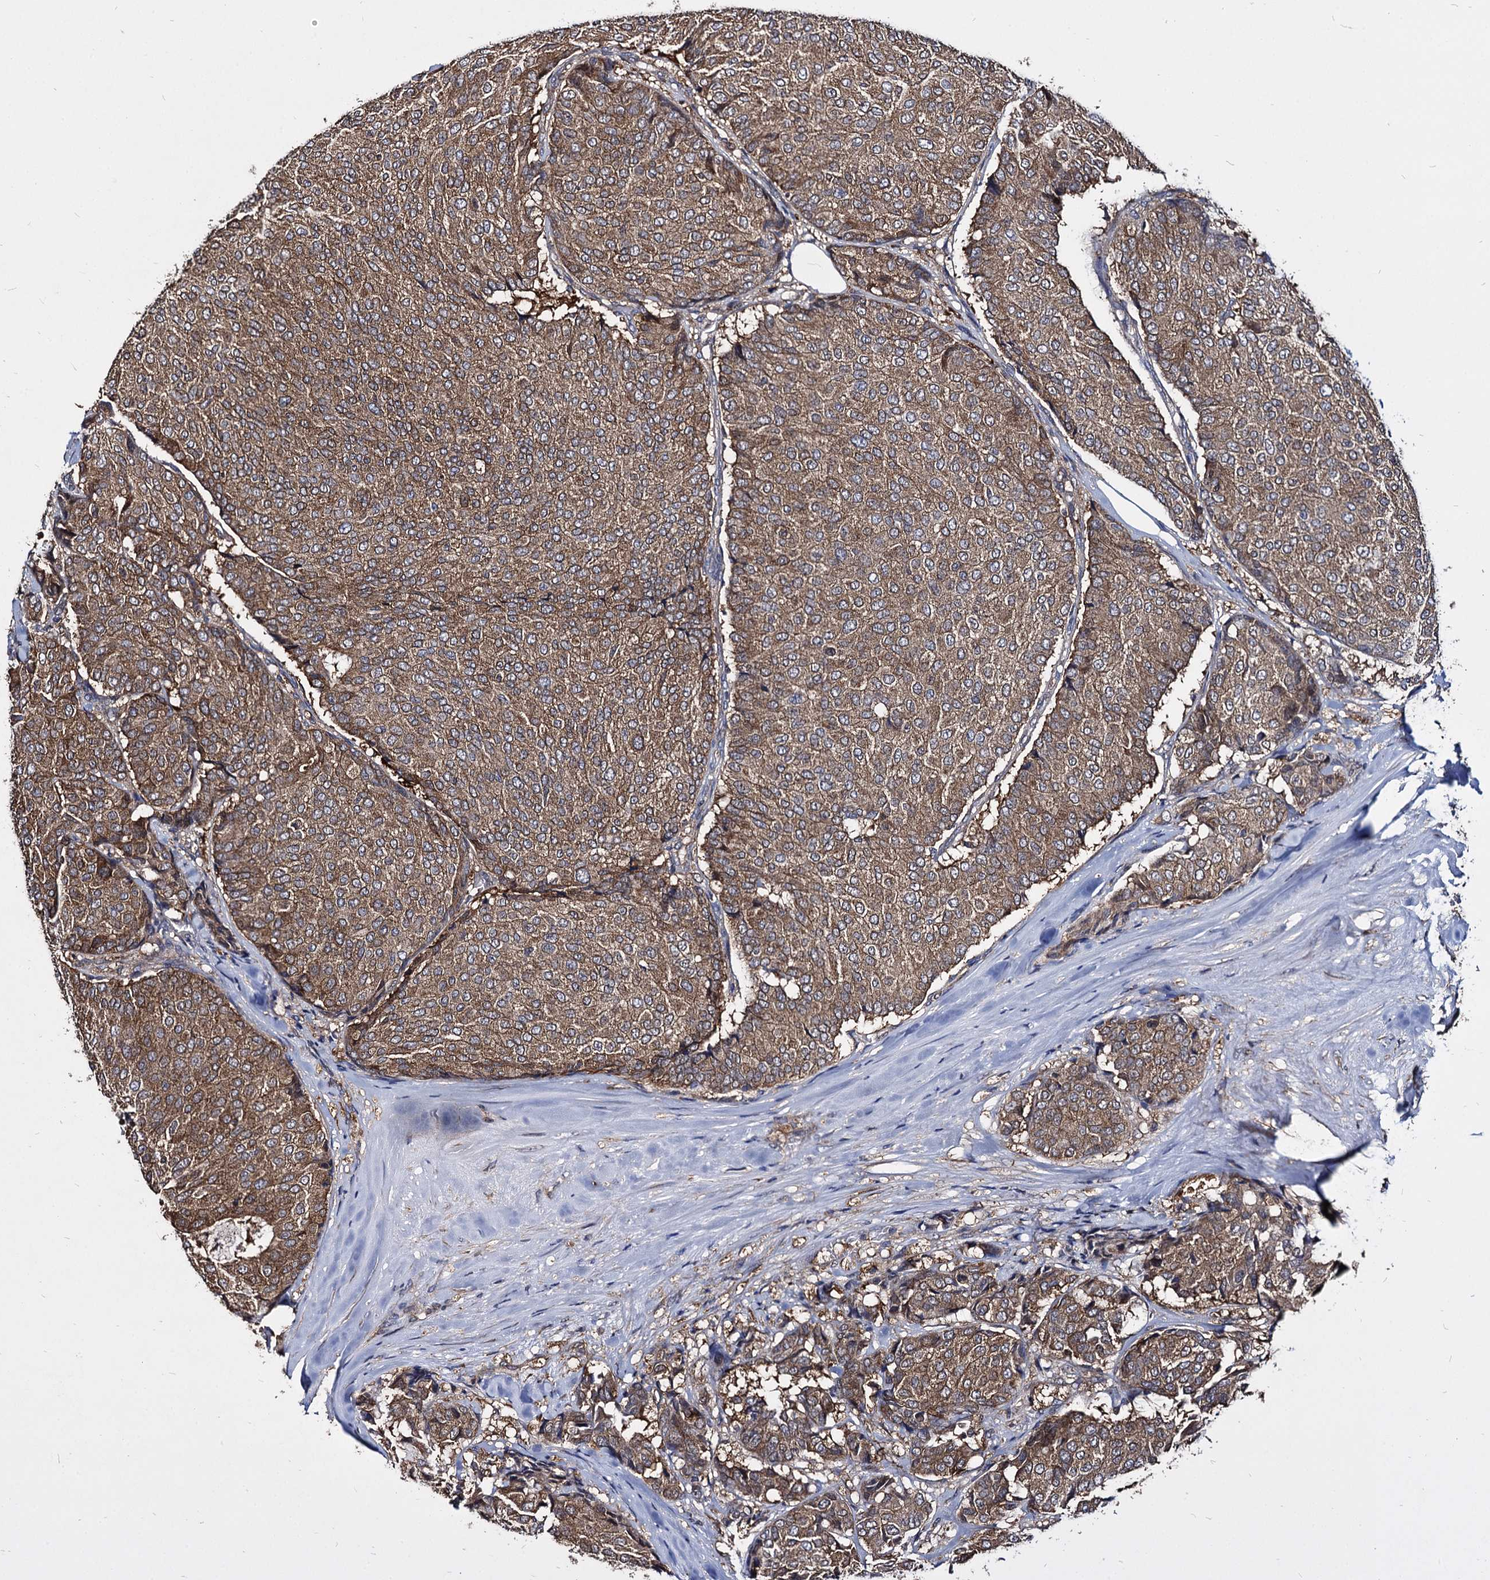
{"staining": {"intensity": "moderate", "quantity": ">75%", "location": "cytoplasmic/membranous"}, "tissue": "breast cancer", "cell_type": "Tumor cells", "image_type": "cancer", "snomed": [{"axis": "morphology", "description": "Duct carcinoma"}, {"axis": "topography", "description": "Breast"}], "caption": "Tumor cells exhibit moderate cytoplasmic/membranous positivity in about >75% of cells in intraductal carcinoma (breast). (IHC, brightfield microscopy, high magnification).", "gene": "NME1", "patient": {"sex": "female", "age": 75}}